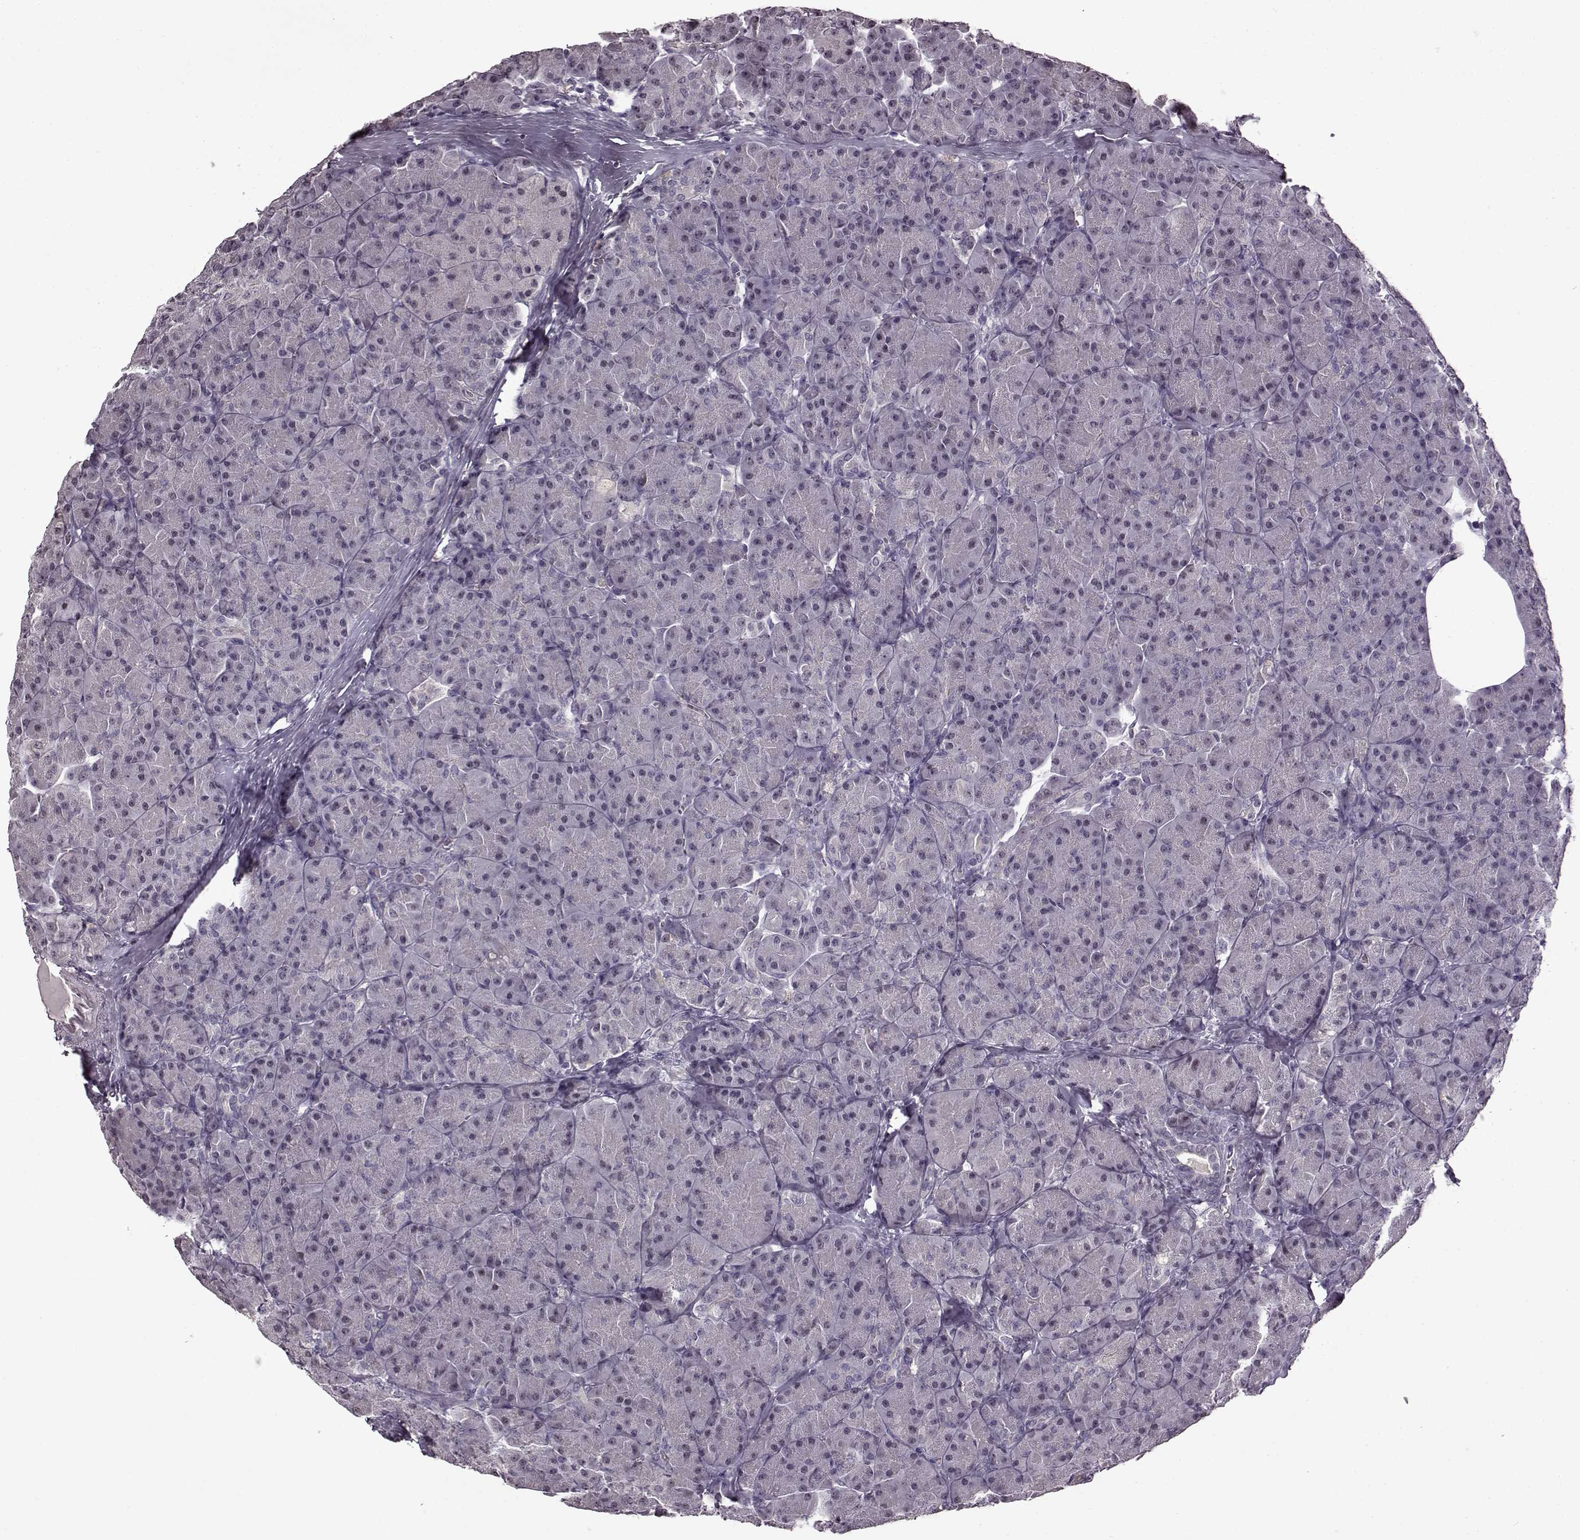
{"staining": {"intensity": "negative", "quantity": "none", "location": "none"}, "tissue": "pancreas", "cell_type": "Exocrine glandular cells", "image_type": "normal", "snomed": [{"axis": "morphology", "description": "Normal tissue, NOS"}, {"axis": "topography", "description": "Pancreas"}], "caption": "The micrograph exhibits no significant positivity in exocrine glandular cells of pancreas. (DAB (3,3'-diaminobenzidine) IHC visualized using brightfield microscopy, high magnification).", "gene": "CNGA3", "patient": {"sex": "male", "age": 57}}